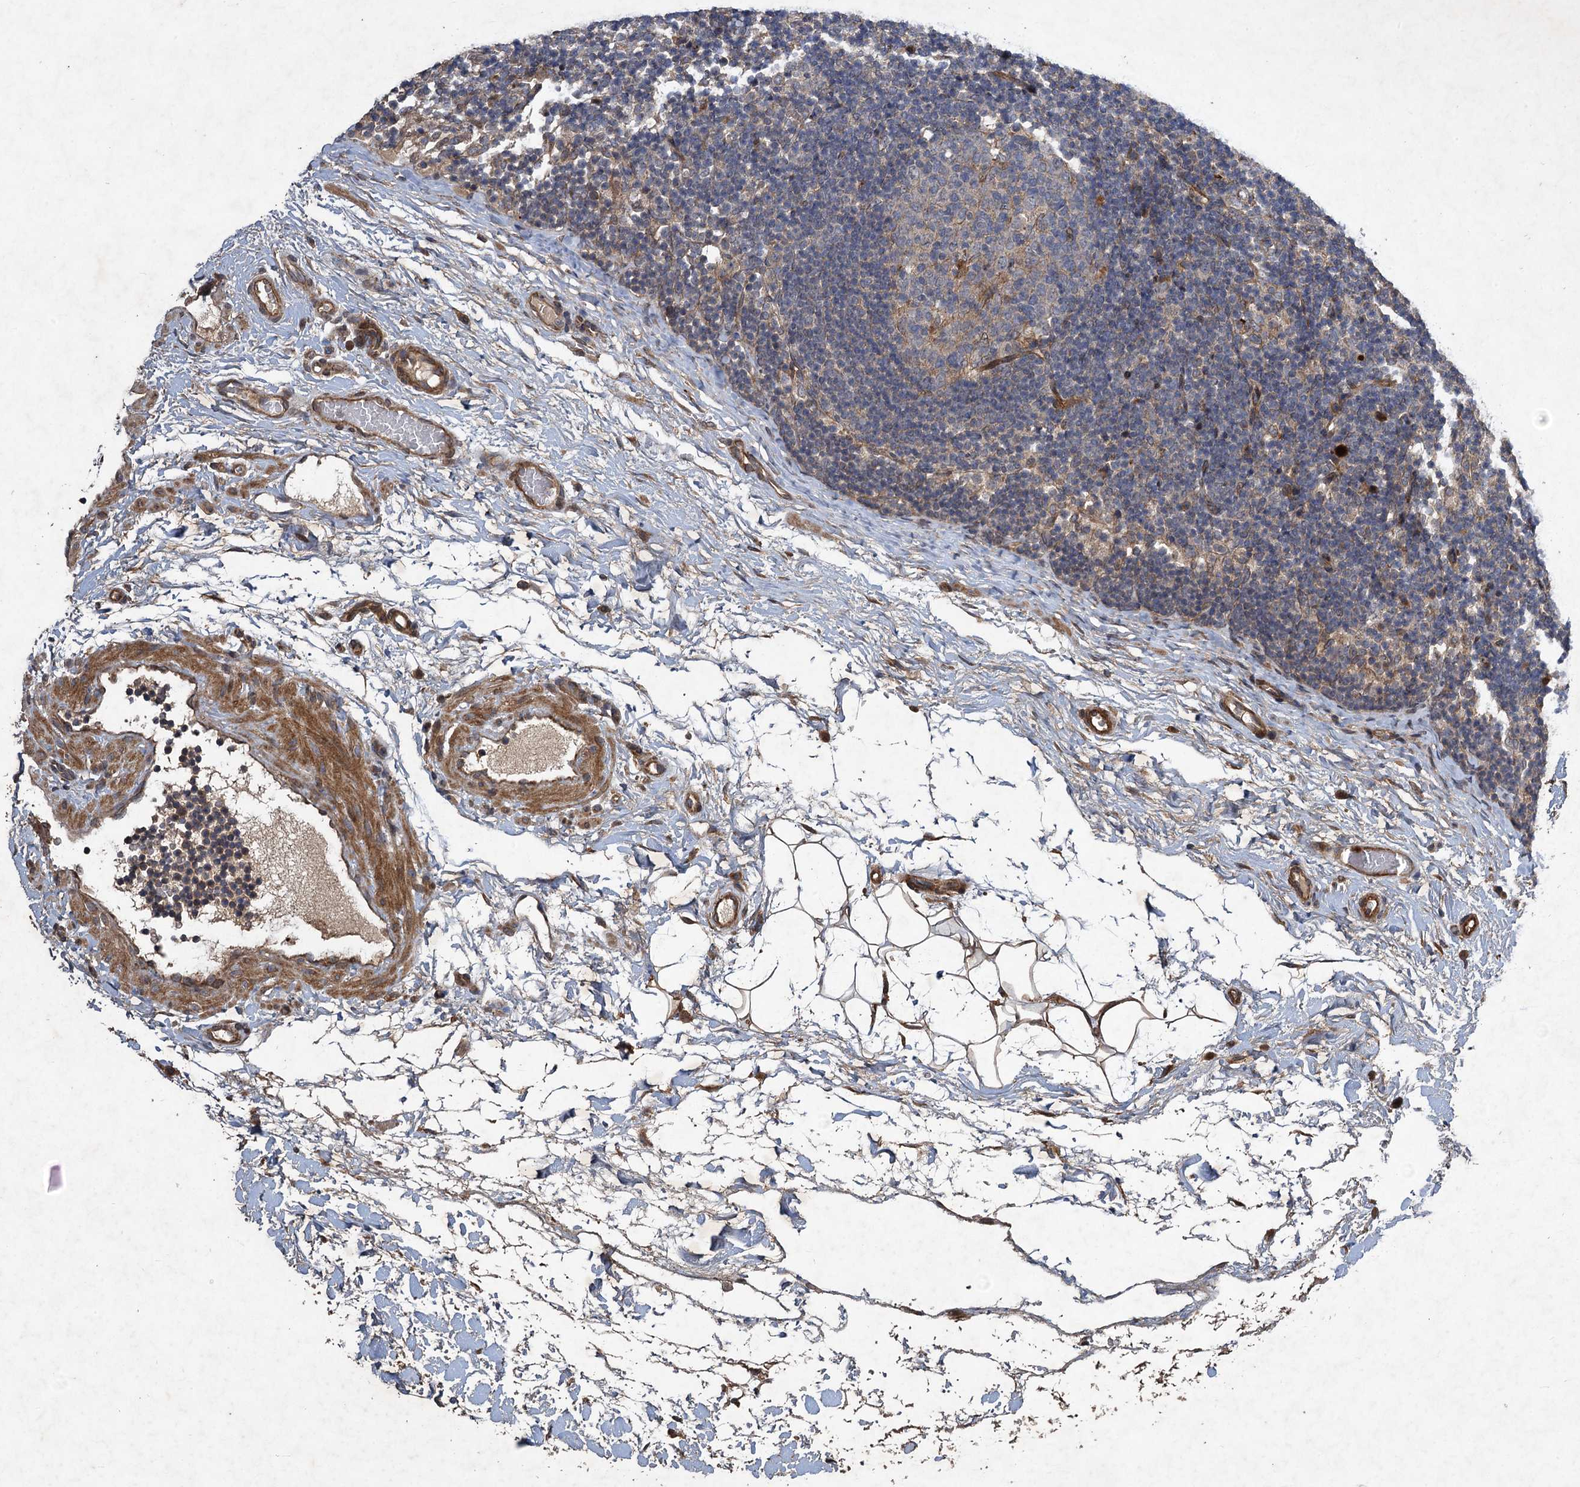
{"staining": {"intensity": "weak", "quantity": "<25%", "location": "cytoplasmic/membranous"}, "tissue": "lymph node", "cell_type": "Germinal center cells", "image_type": "normal", "snomed": [{"axis": "morphology", "description": "Normal tissue, NOS"}, {"axis": "topography", "description": "Lymph node"}], "caption": "IHC of unremarkable human lymph node demonstrates no positivity in germinal center cells.", "gene": "NUDT22", "patient": {"sex": "female", "age": 22}}